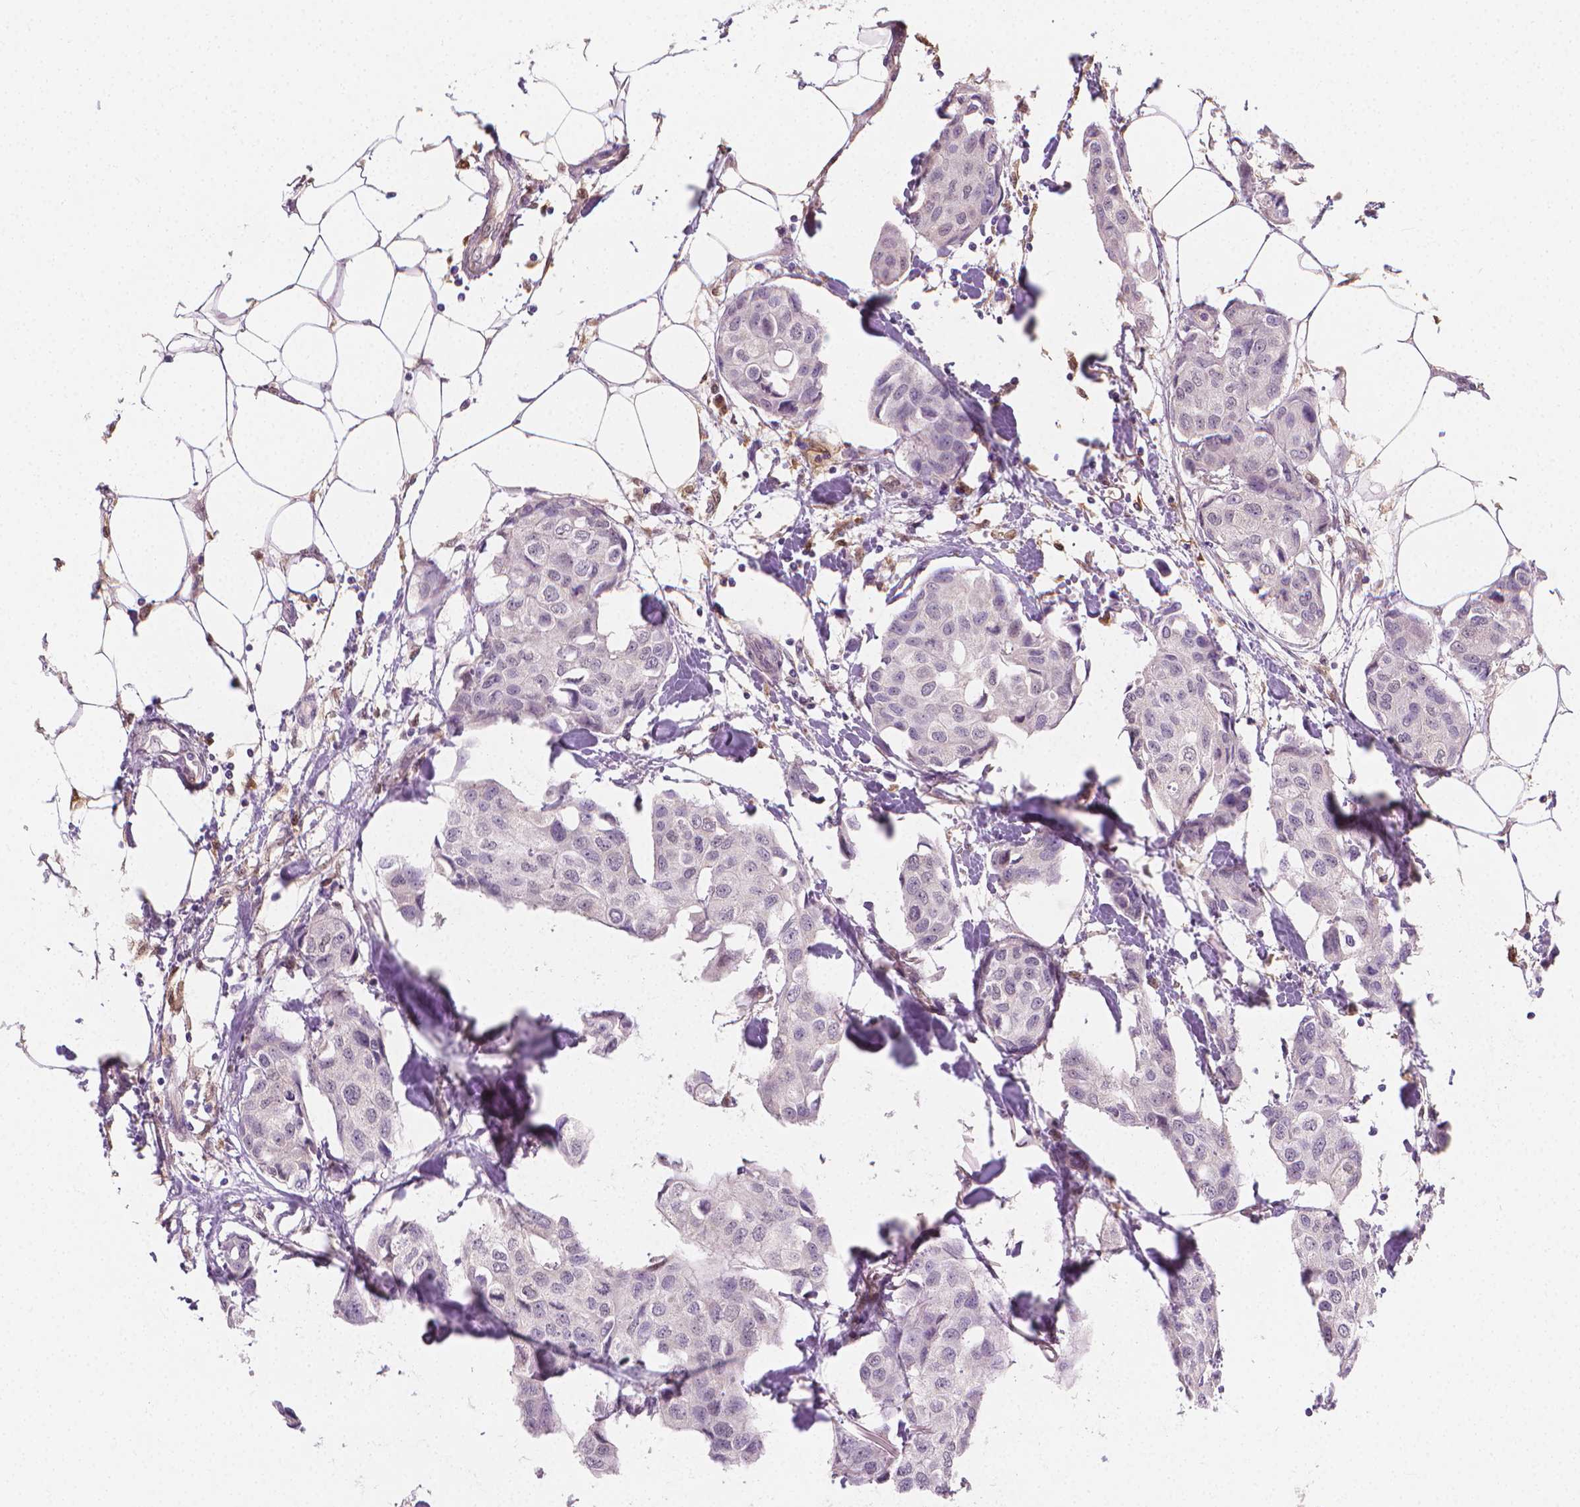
{"staining": {"intensity": "negative", "quantity": "none", "location": "none"}, "tissue": "breast cancer", "cell_type": "Tumor cells", "image_type": "cancer", "snomed": [{"axis": "morphology", "description": "Duct carcinoma"}, {"axis": "topography", "description": "Breast"}], "caption": "A micrograph of human breast cancer is negative for staining in tumor cells. (Brightfield microscopy of DAB (3,3'-diaminobenzidine) immunohistochemistry at high magnification).", "gene": "TNFAIP2", "patient": {"sex": "female", "age": 80}}